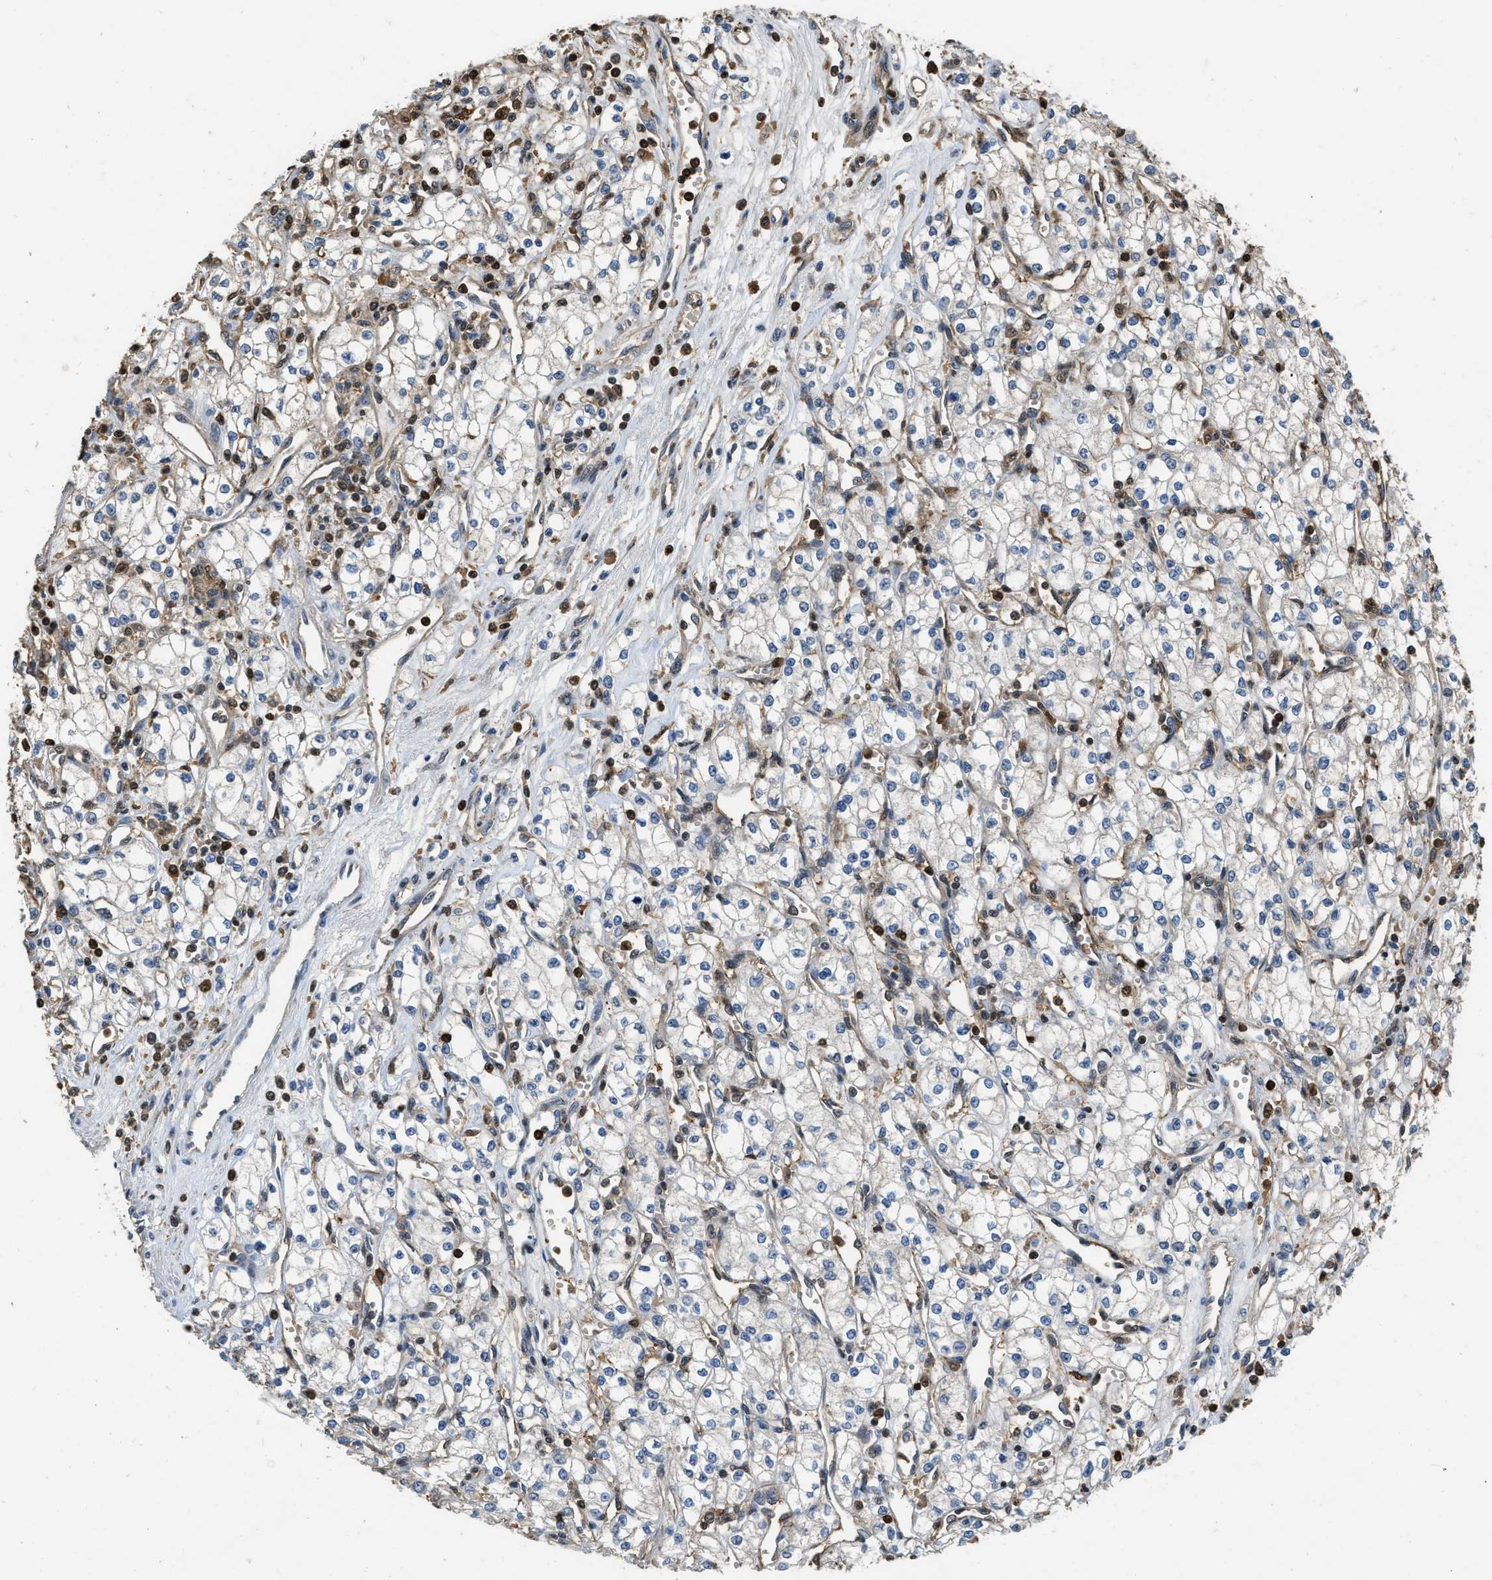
{"staining": {"intensity": "negative", "quantity": "none", "location": "none"}, "tissue": "renal cancer", "cell_type": "Tumor cells", "image_type": "cancer", "snomed": [{"axis": "morphology", "description": "Adenocarcinoma, NOS"}, {"axis": "topography", "description": "Kidney"}], "caption": "High magnification brightfield microscopy of renal adenocarcinoma stained with DAB (3,3'-diaminobenzidine) (brown) and counterstained with hematoxylin (blue): tumor cells show no significant staining. (DAB (3,3'-diaminobenzidine) immunohistochemistry (IHC) visualized using brightfield microscopy, high magnification).", "gene": "ARHGDIB", "patient": {"sex": "male", "age": 59}}